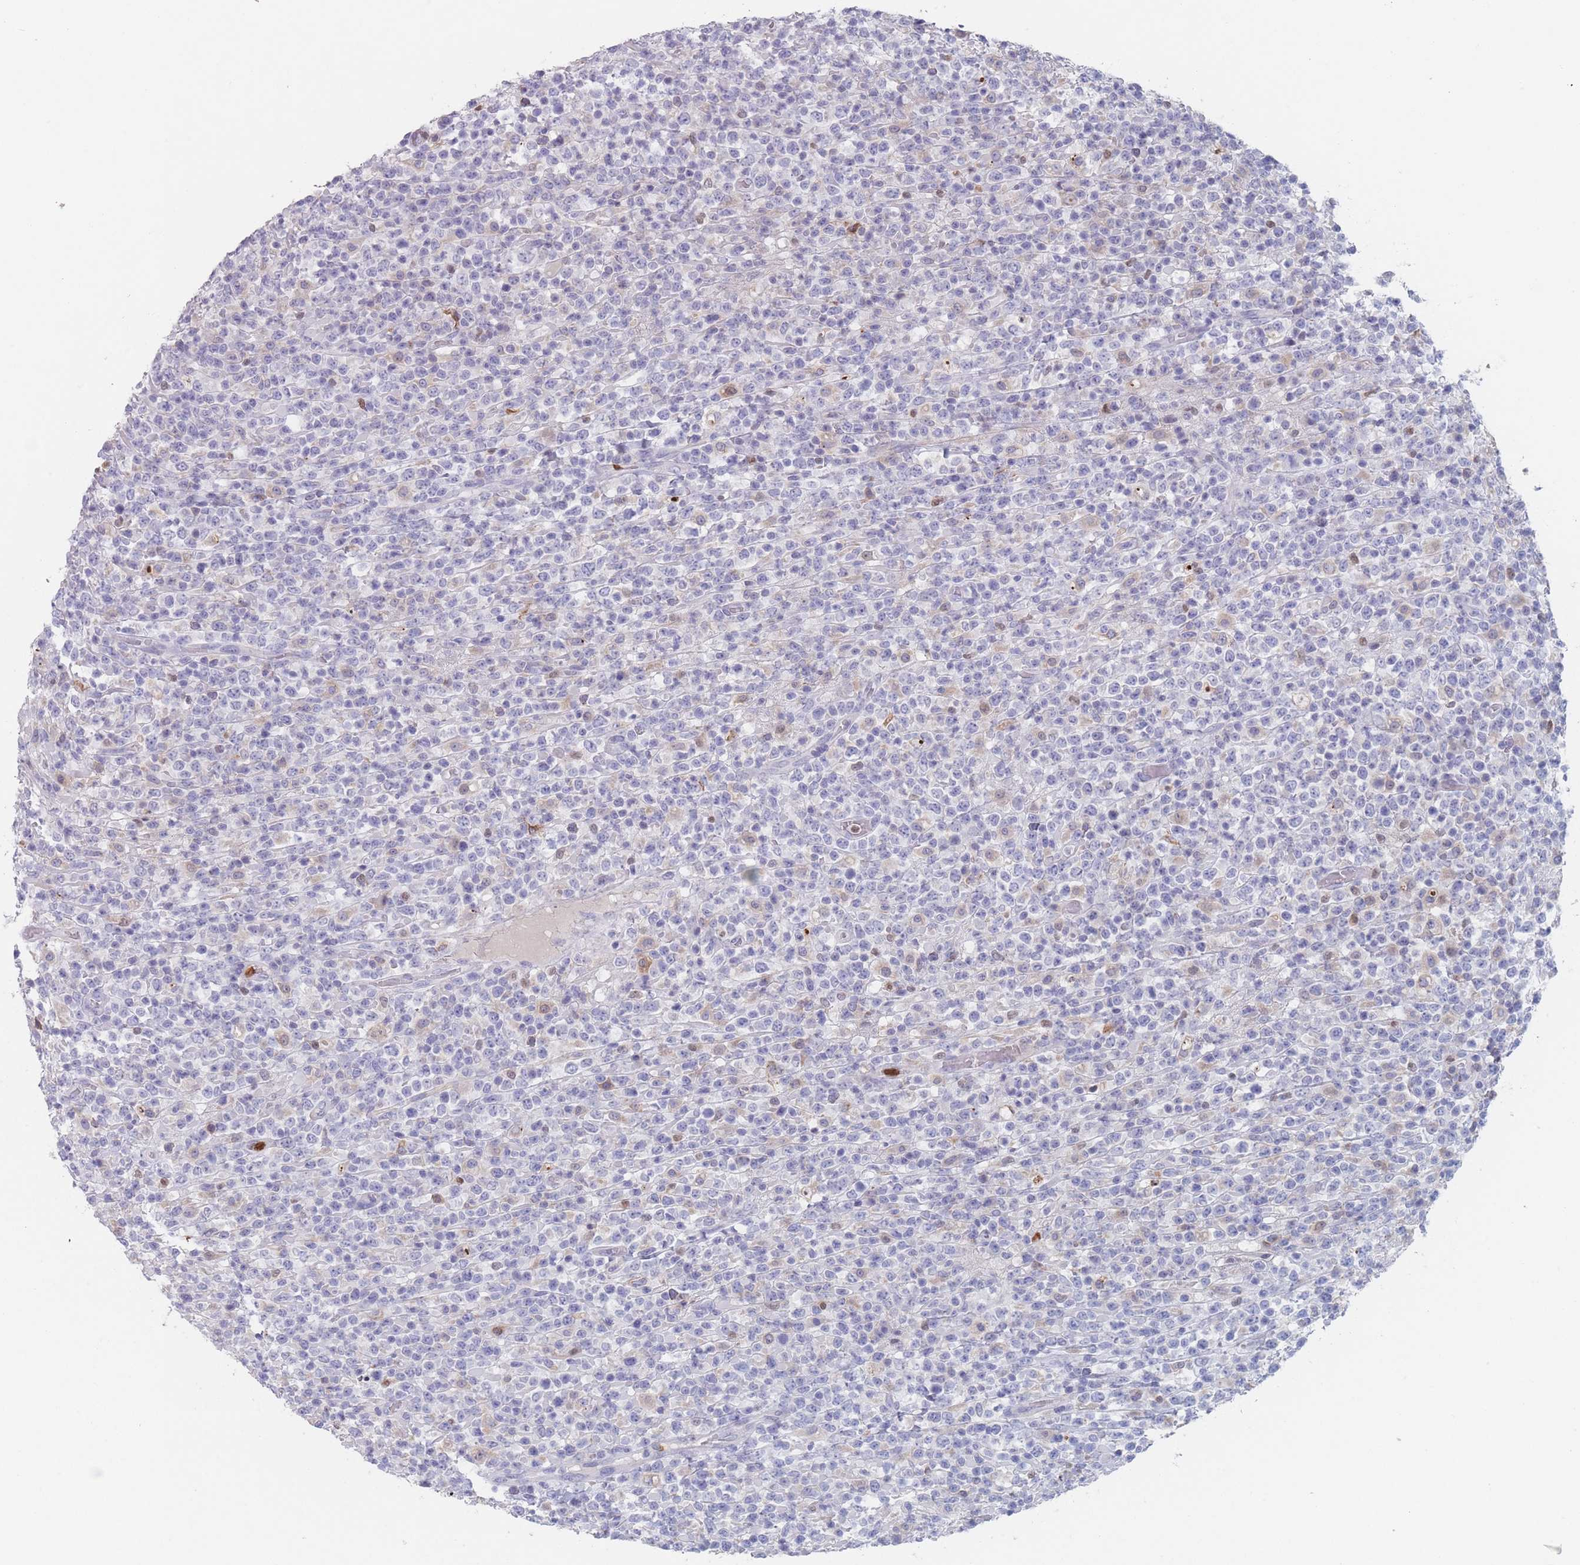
{"staining": {"intensity": "negative", "quantity": "none", "location": "none"}, "tissue": "lymphoma", "cell_type": "Tumor cells", "image_type": "cancer", "snomed": [{"axis": "morphology", "description": "Malignant lymphoma, non-Hodgkin's type, High grade"}, {"axis": "topography", "description": "Colon"}], "caption": "Immunohistochemistry micrograph of neoplastic tissue: human lymphoma stained with DAB (3,3'-diaminobenzidine) demonstrates no significant protein expression in tumor cells. (Stains: DAB immunohistochemistry with hematoxylin counter stain, Microscopy: brightfield microscopy at high magnification).", "gene": "ATP1A3", "patient": {"sex": "female", "age": 53}}